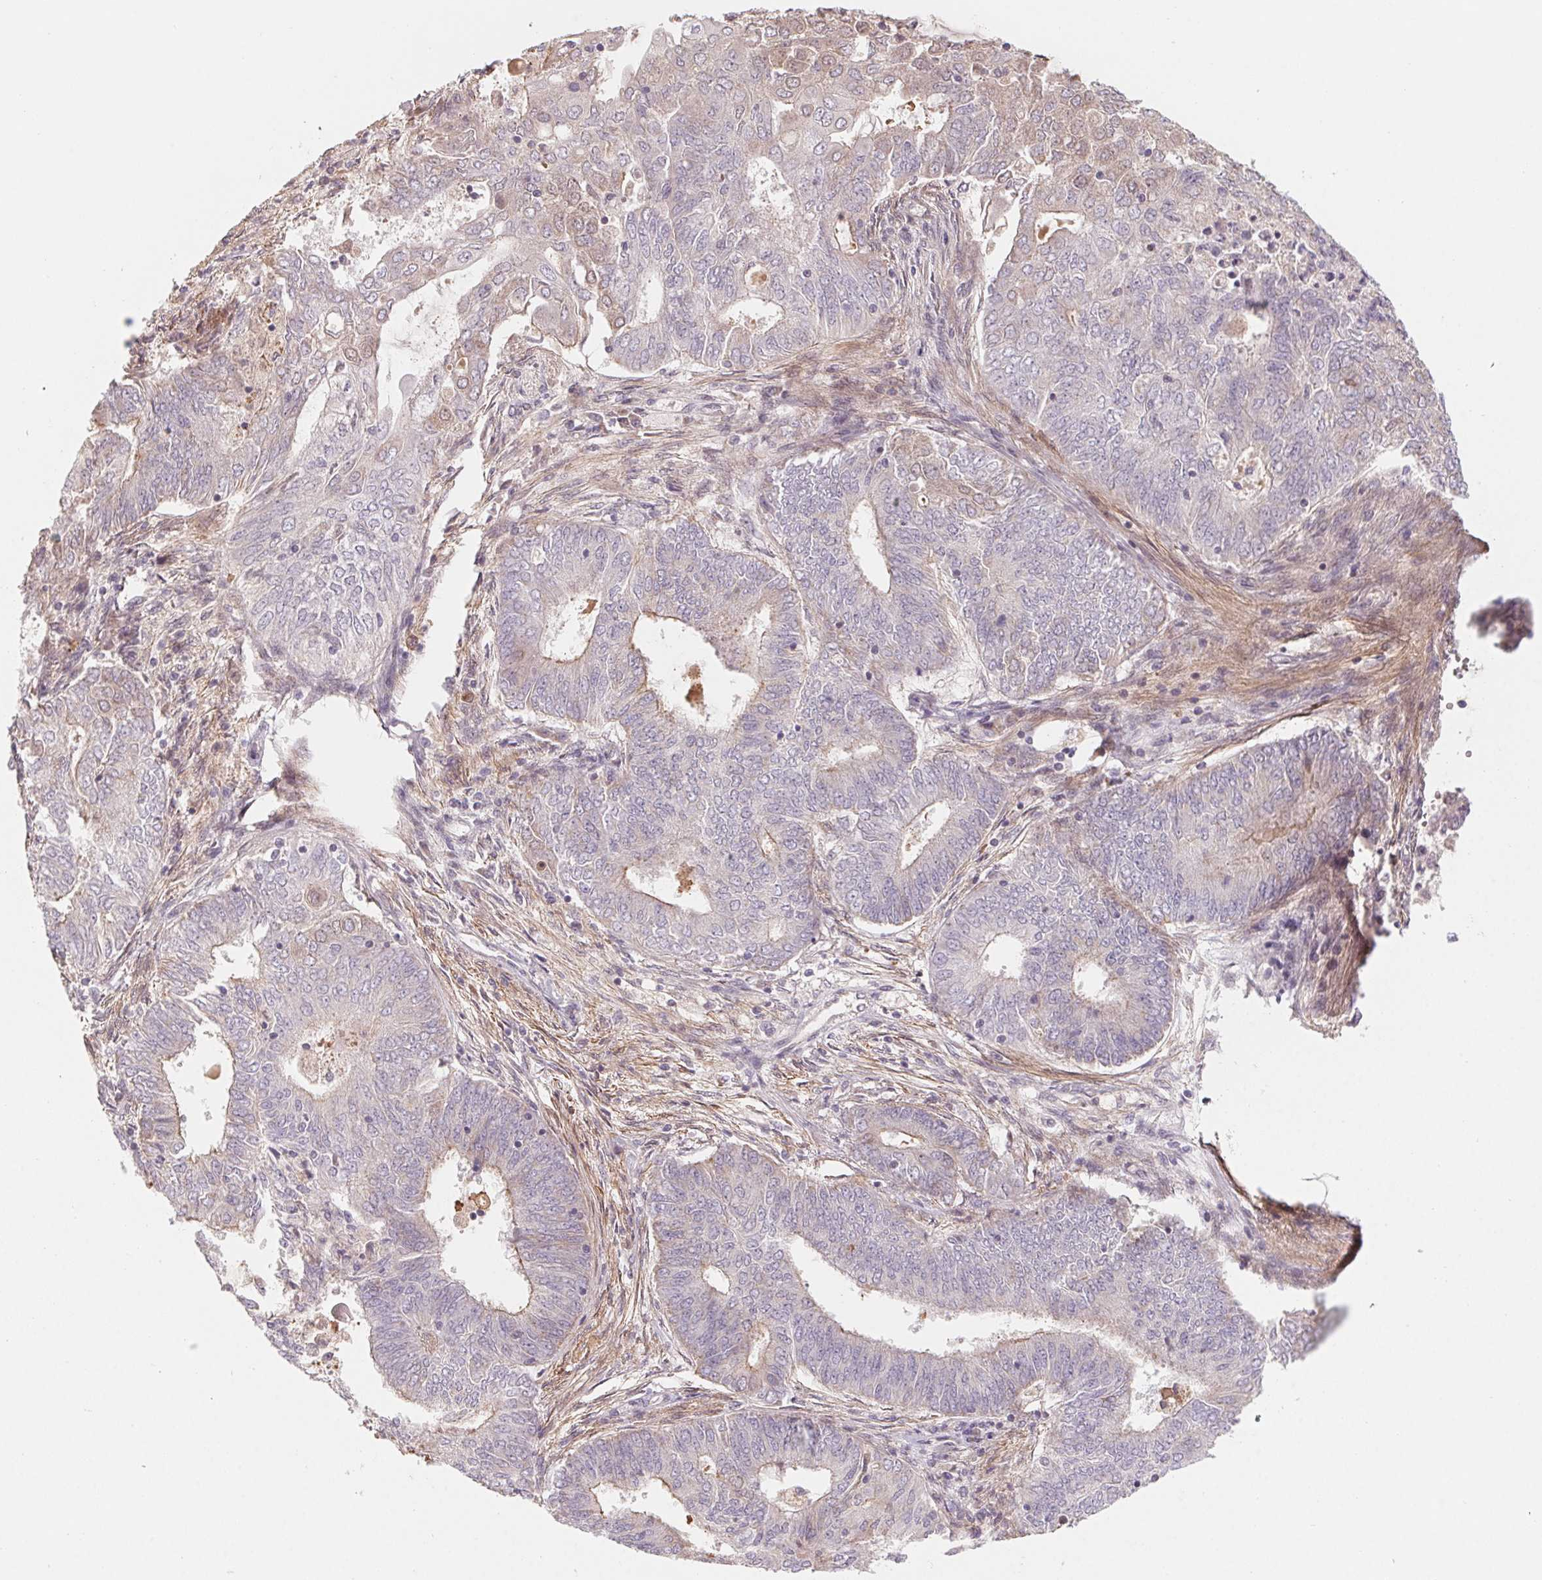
{"staining": {"intensity": "weak", "quantity": "<25%", "location": "cytoplasmic/membranous"}, "tissue": "endometrial cancer", "cell_type": "Tumor cells", "image_type": "cancer", "snomed": [{"axis": "morphology", "description": "Adenocarcinoma, NOS"}, {"axis": "topography", "description": "Endometrium"}], "caption": "There is no significant expression in tumor cells of endometrial cancer.", "gene": "CCDC112", "patient": {"sex": "female", "age": 62}}